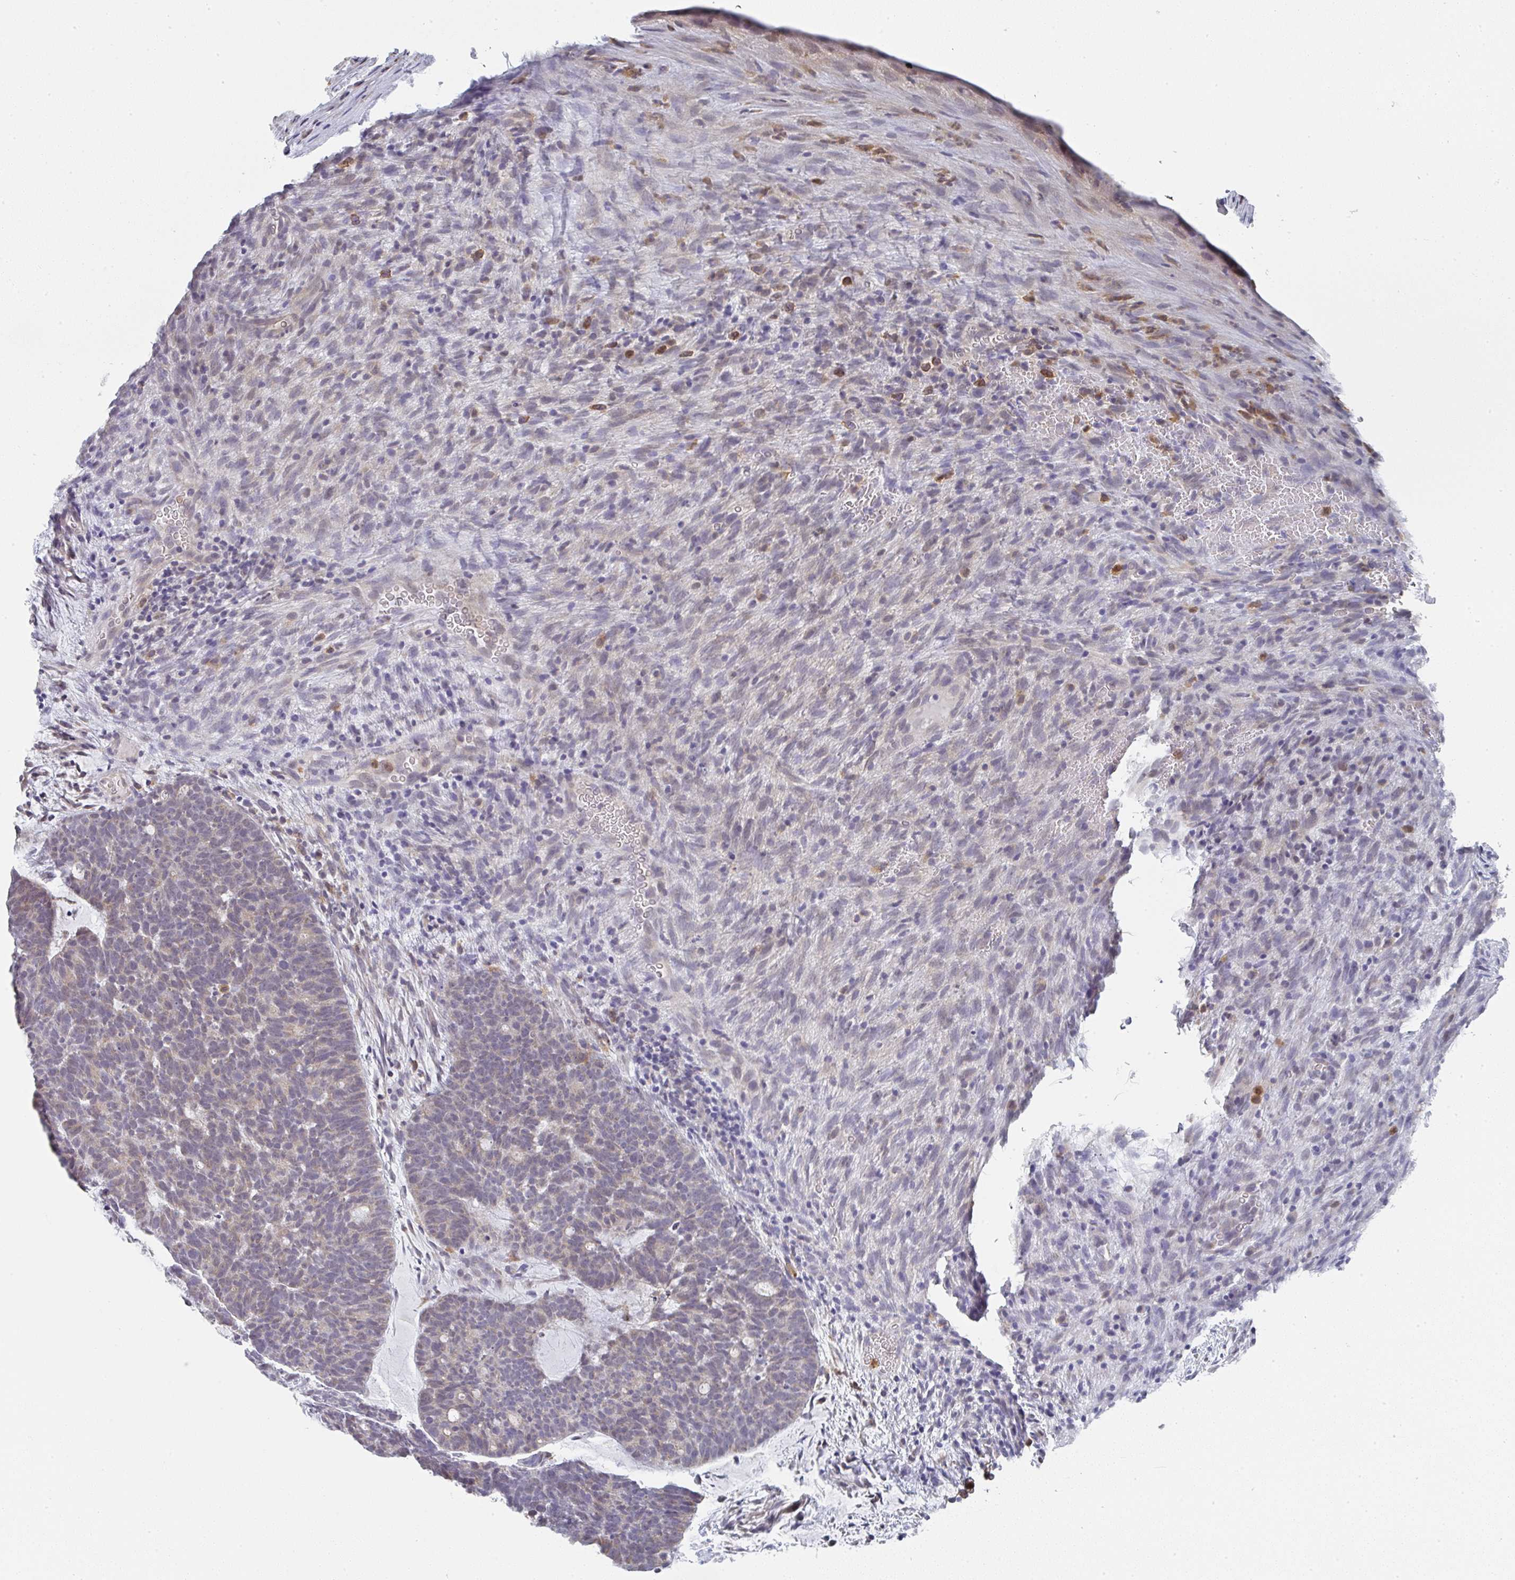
{"staining": {"intensity": "weak", "quantity": "<25%", "location": "cytoplasmic/membranous"}, "tissue": "head and neck cancer", "cell_type": "Tumor cells", "image_type": "cancer", "snomed": [{"axis": "morphology", "description": "Adenocarcinoma, NOS"}, {"axis": "topography", "description": "Head-Neck"}], "caption": "Tumor cells show no significant protein positivity in head and neck cancer.", "gene": "NCF1", "patient": {"sex": "female", "age": 81}}